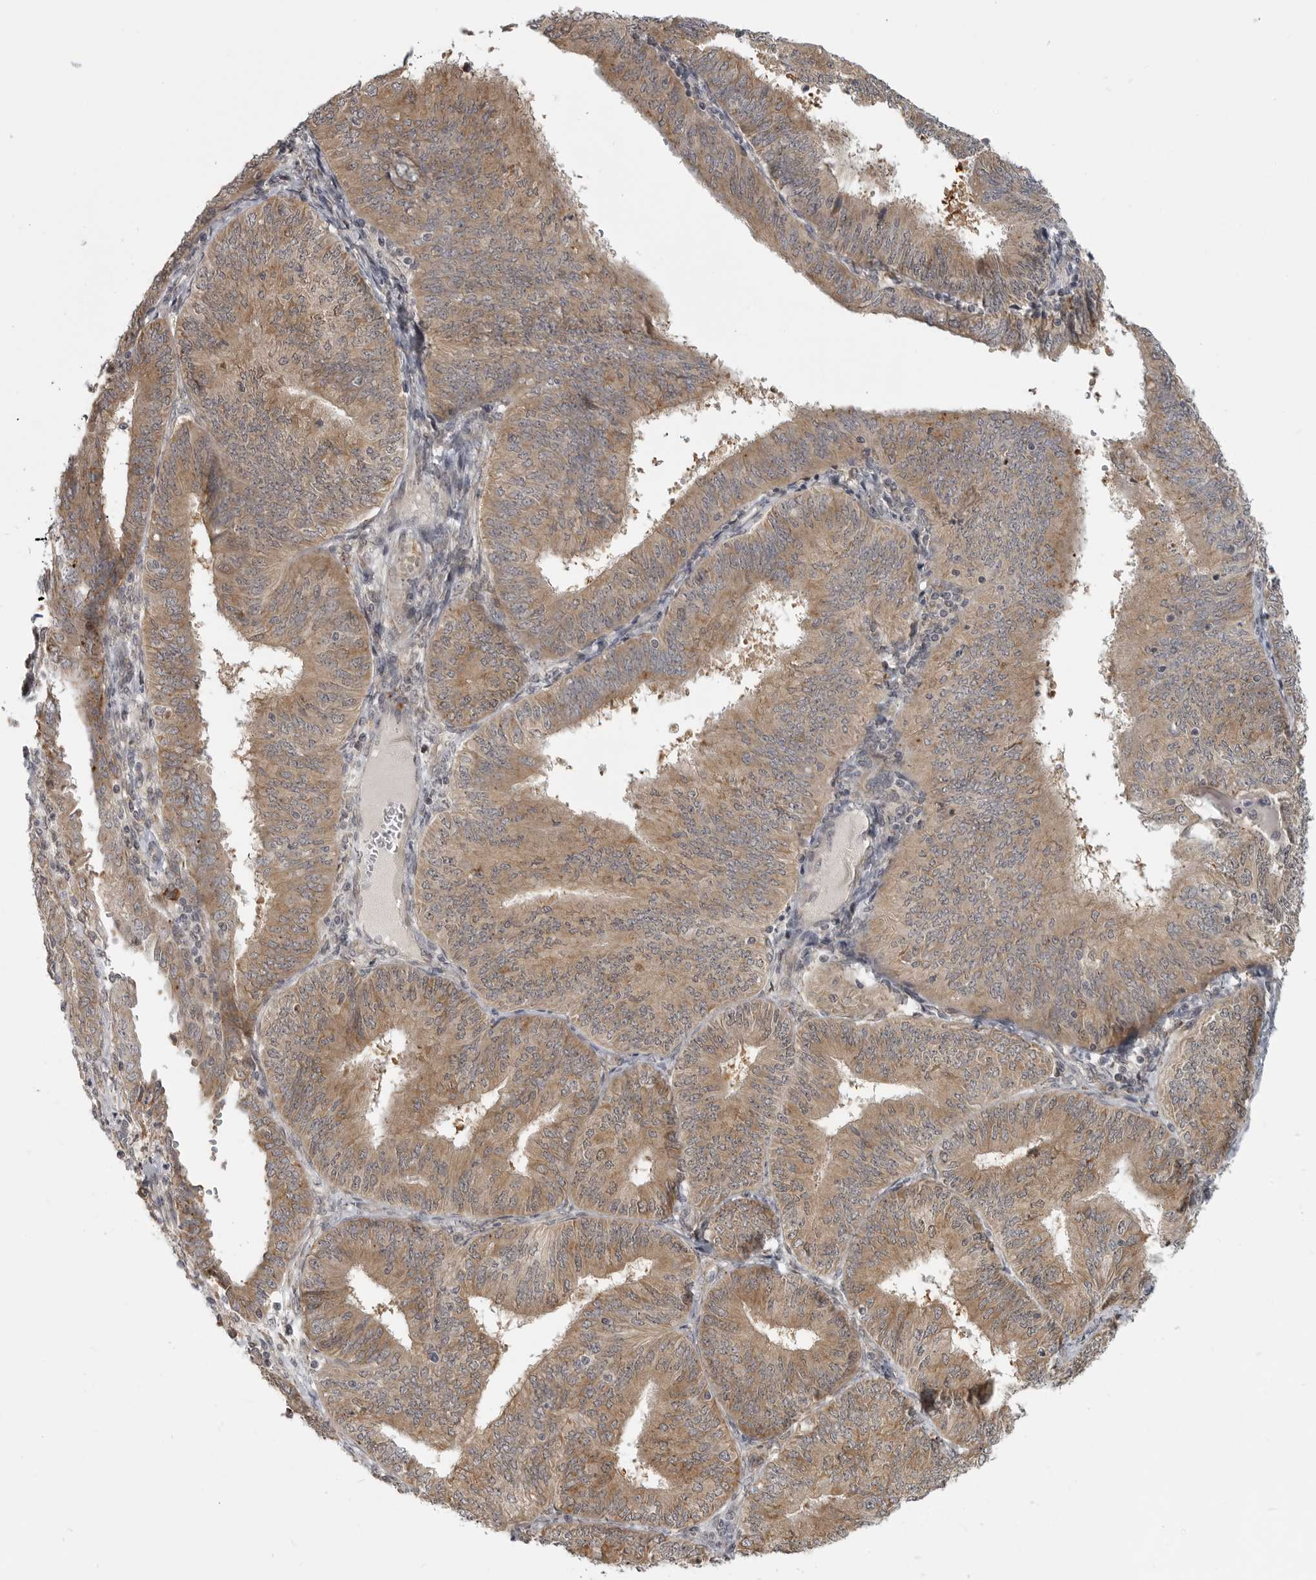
{"staining": {"intensity": "moderate", "quantity": ">75%", "location": "cytoplasmic/membranous"}, "tissue": "endometrial cancer", "cell_type": "Tumor cells", "image_type": "cancer", "snomed": [{"axis": "morphology", "description": "Adenocarcinoma, NOS"}, {"axis": "topography", "description": "Endometrium"}], "caption": "The immunohistochemical stain labels moderate cytoplasmic/membranous expression in tumor cells of endometrial adenocarcinoma tissue.", "gene": "CEP295NL", "patient": {"sex": "female", "age": 58}}